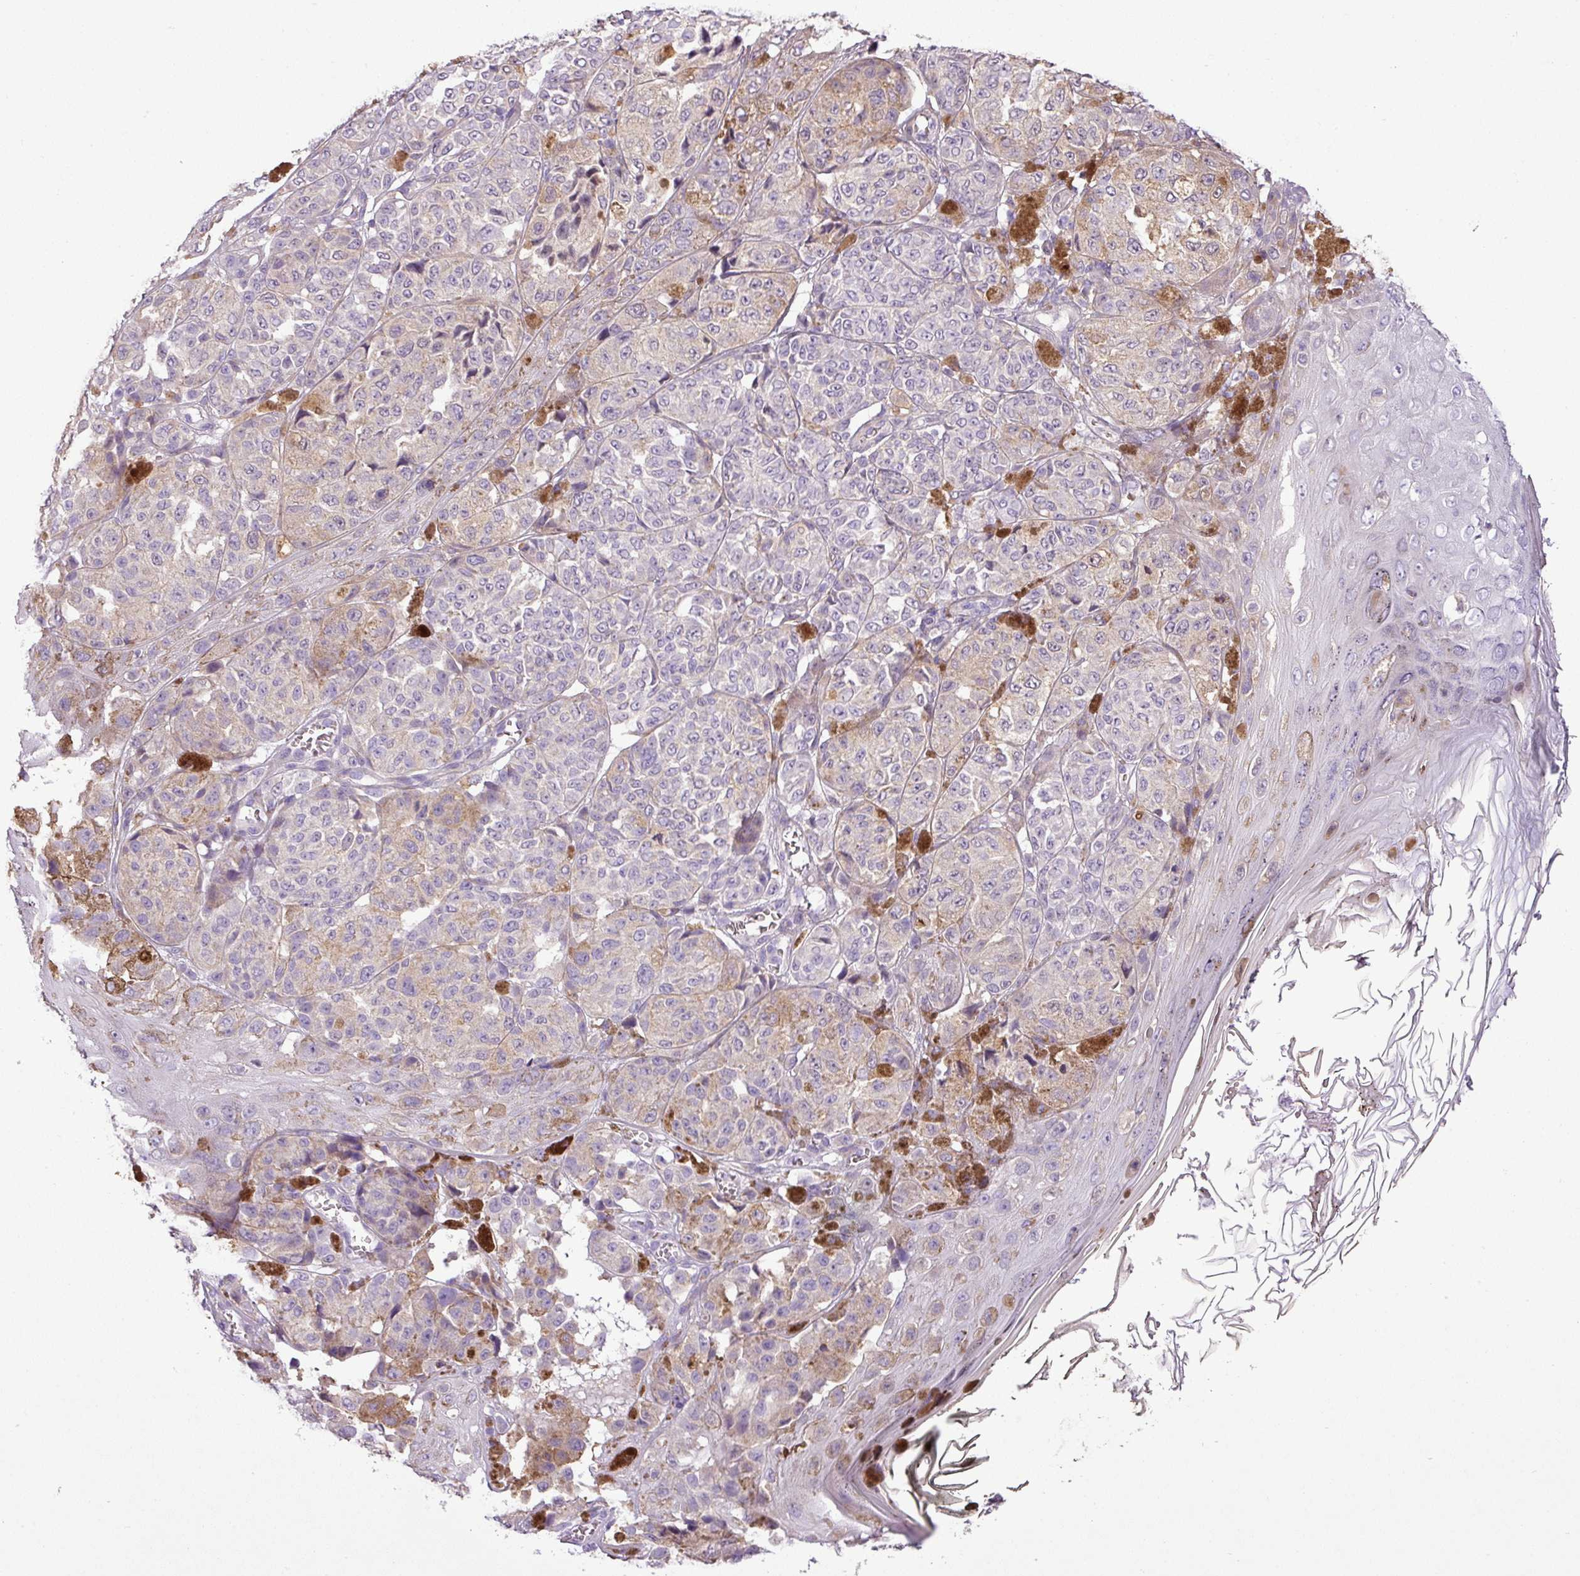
{"staining": {"intensity": "negative", "quantity": "none", "location": "none"}, "tissue": "melanoma", "cell_type": "Tumor cells", "image_type": "cancer", "snomed": [{"axis": "morphology", "description": "Malignant melanoma, NOS"}, {"axis": "topography", "description": "Skin"}], "caption": "Micrograph shows no protein positivity in tumor cells of malignant melanoma tissue.", "gene": "MOCS3", "patient": {"sex": "male", "age": 42}}